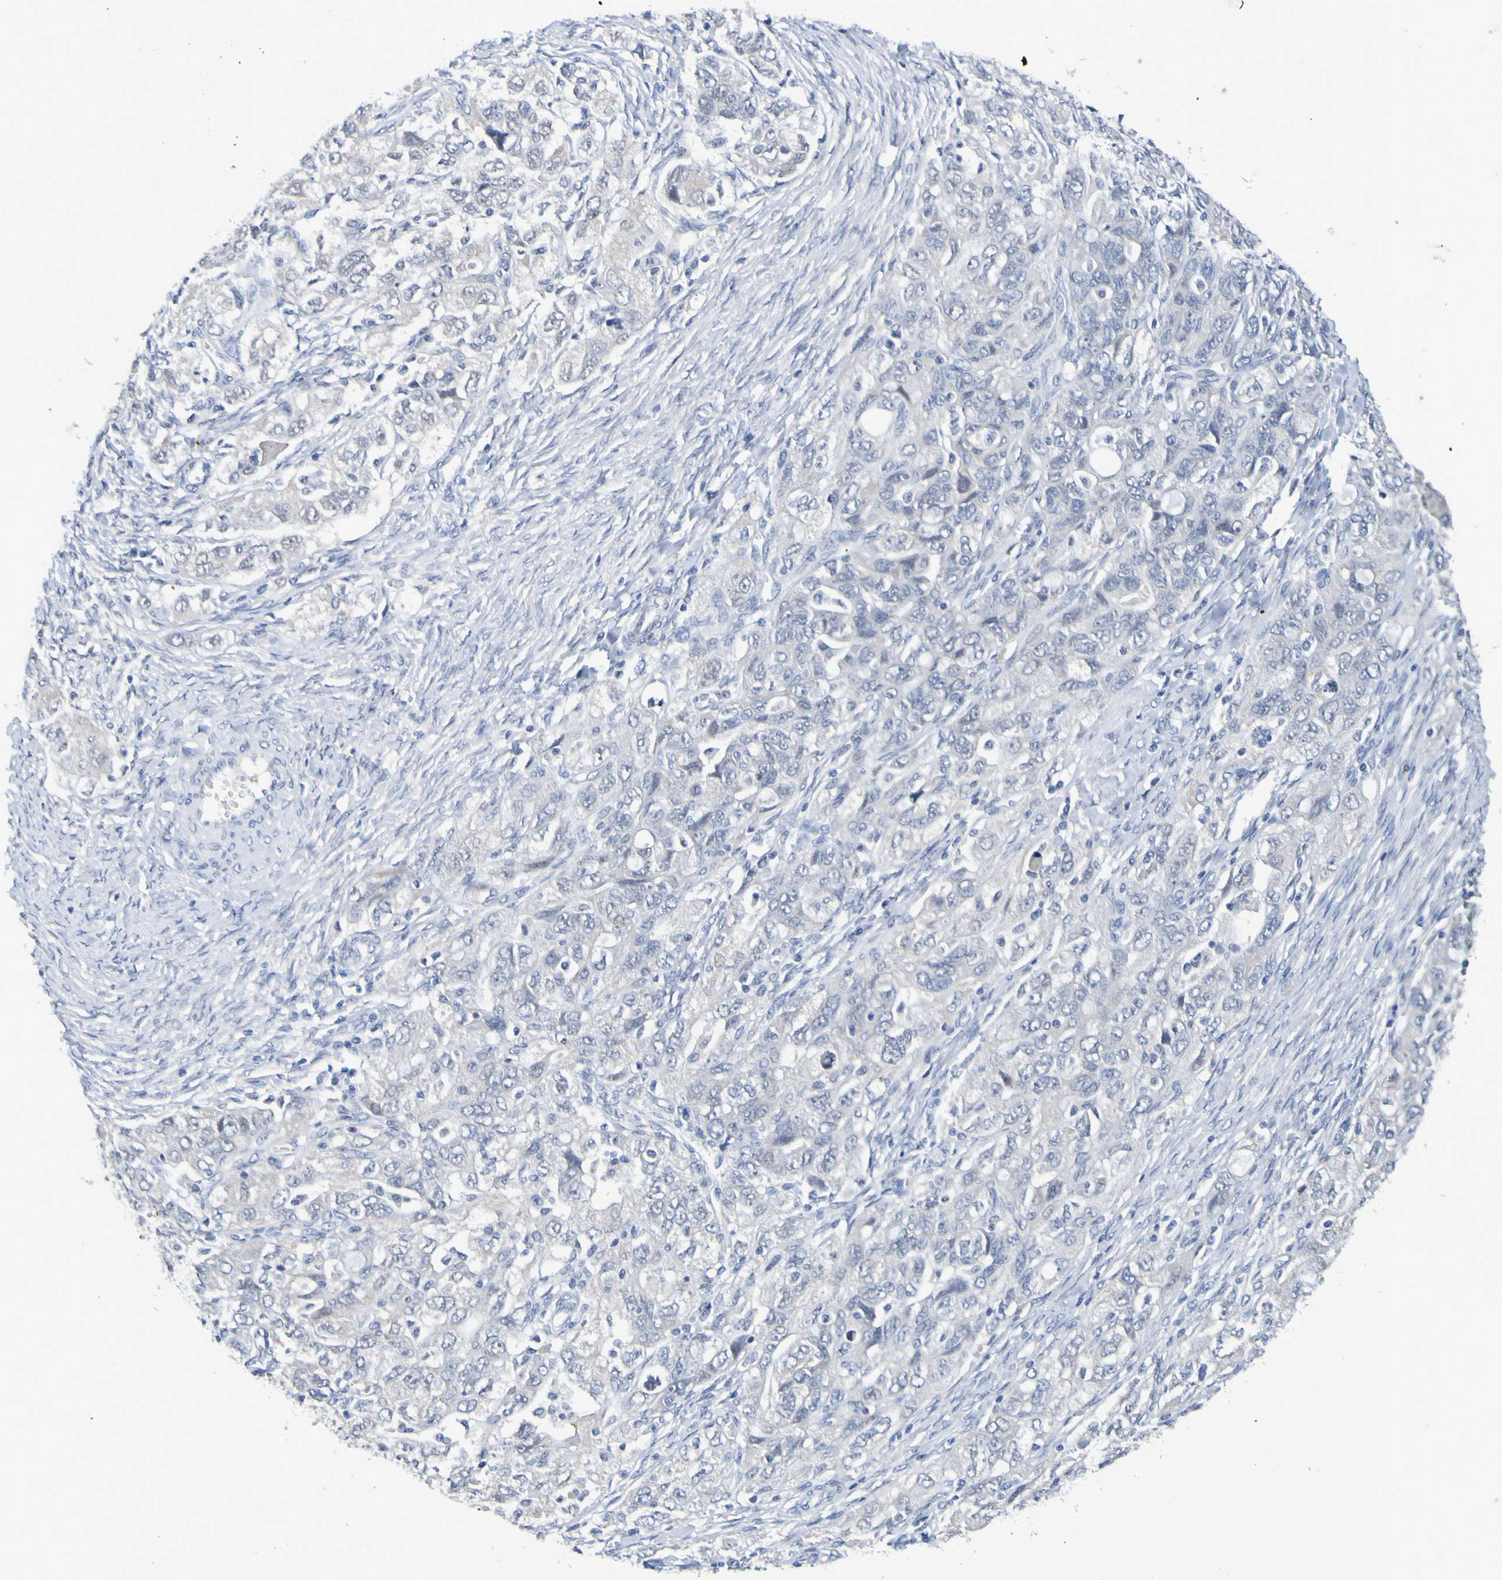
{"staining": {"intensity": "negative", "quantity": "none", "location": "none"}, "tissue": "ovarian cancer", "cell_type": "Tumor cells", "image_type": "cancer", "snomed": [{"axis": "morphology", "description": "Carcinoma, NOS"}, {"axis": "morphology", "description": "Cystadenocarcinoma, serous, NOS"}, {"axis": "topography", "description": "Ovary"}], "caption": "Ovarian carcinoma was stained to show a protein in brown. There is no significant positivity in tumor cells.", "gene": "VMA21", "patient": {"sex": "female", "age": 69}}